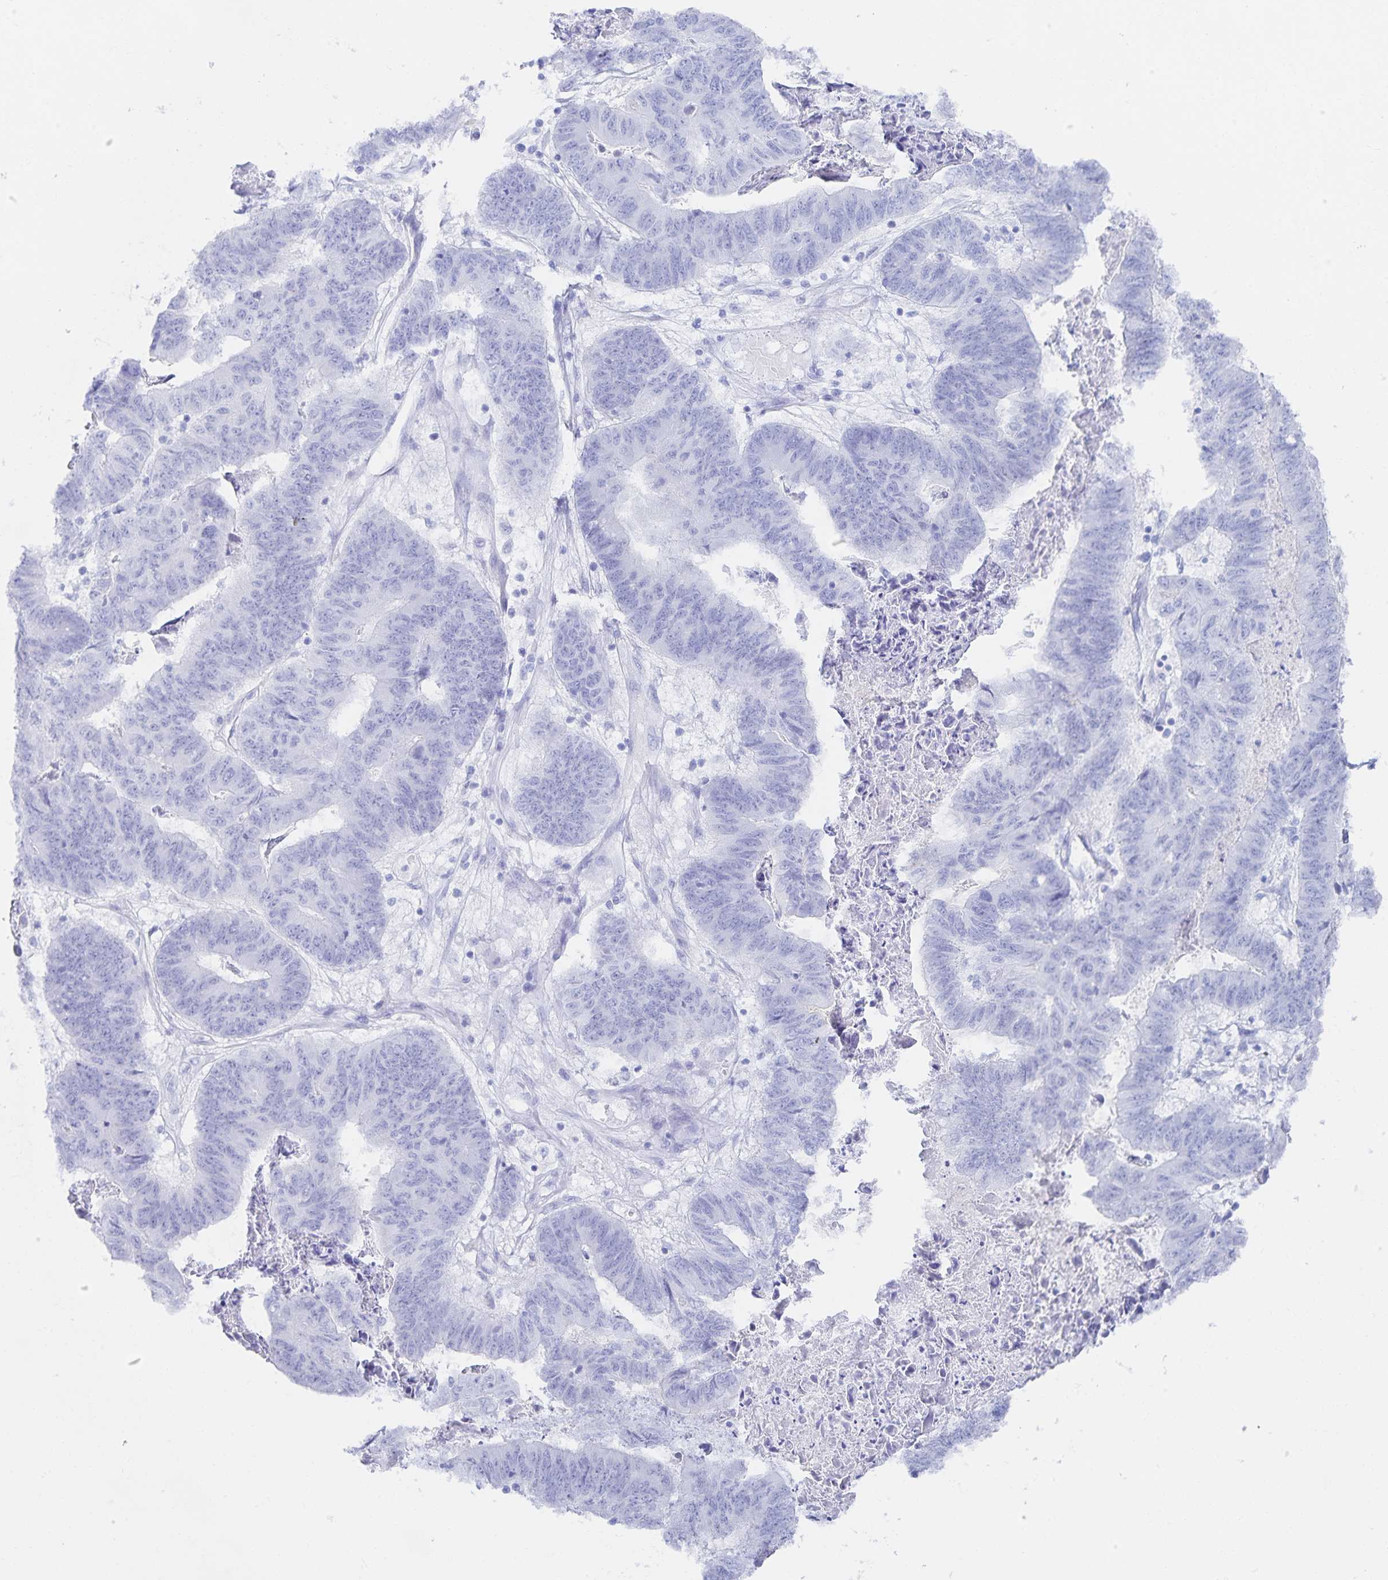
{"staining": {"intensity": "negative", "quantity": "none", "location": "none"}, "tissue": "stomach cancer", "cell_type": "Tumor cells", "image_type": "cancer", "snomed": [{"axis": "morphology", "description": "Adenocarcinoma, NOS"}, {"axis": "topography", "description": "Stomach, lower"}], "caption": "IHC micrograph of human stomach adenocarcinoma stained for a protein (brown), which exhibits no positivity in tumor cells.", "gene": "SNTN", "patient": {"sex": "male", "age": 77}}